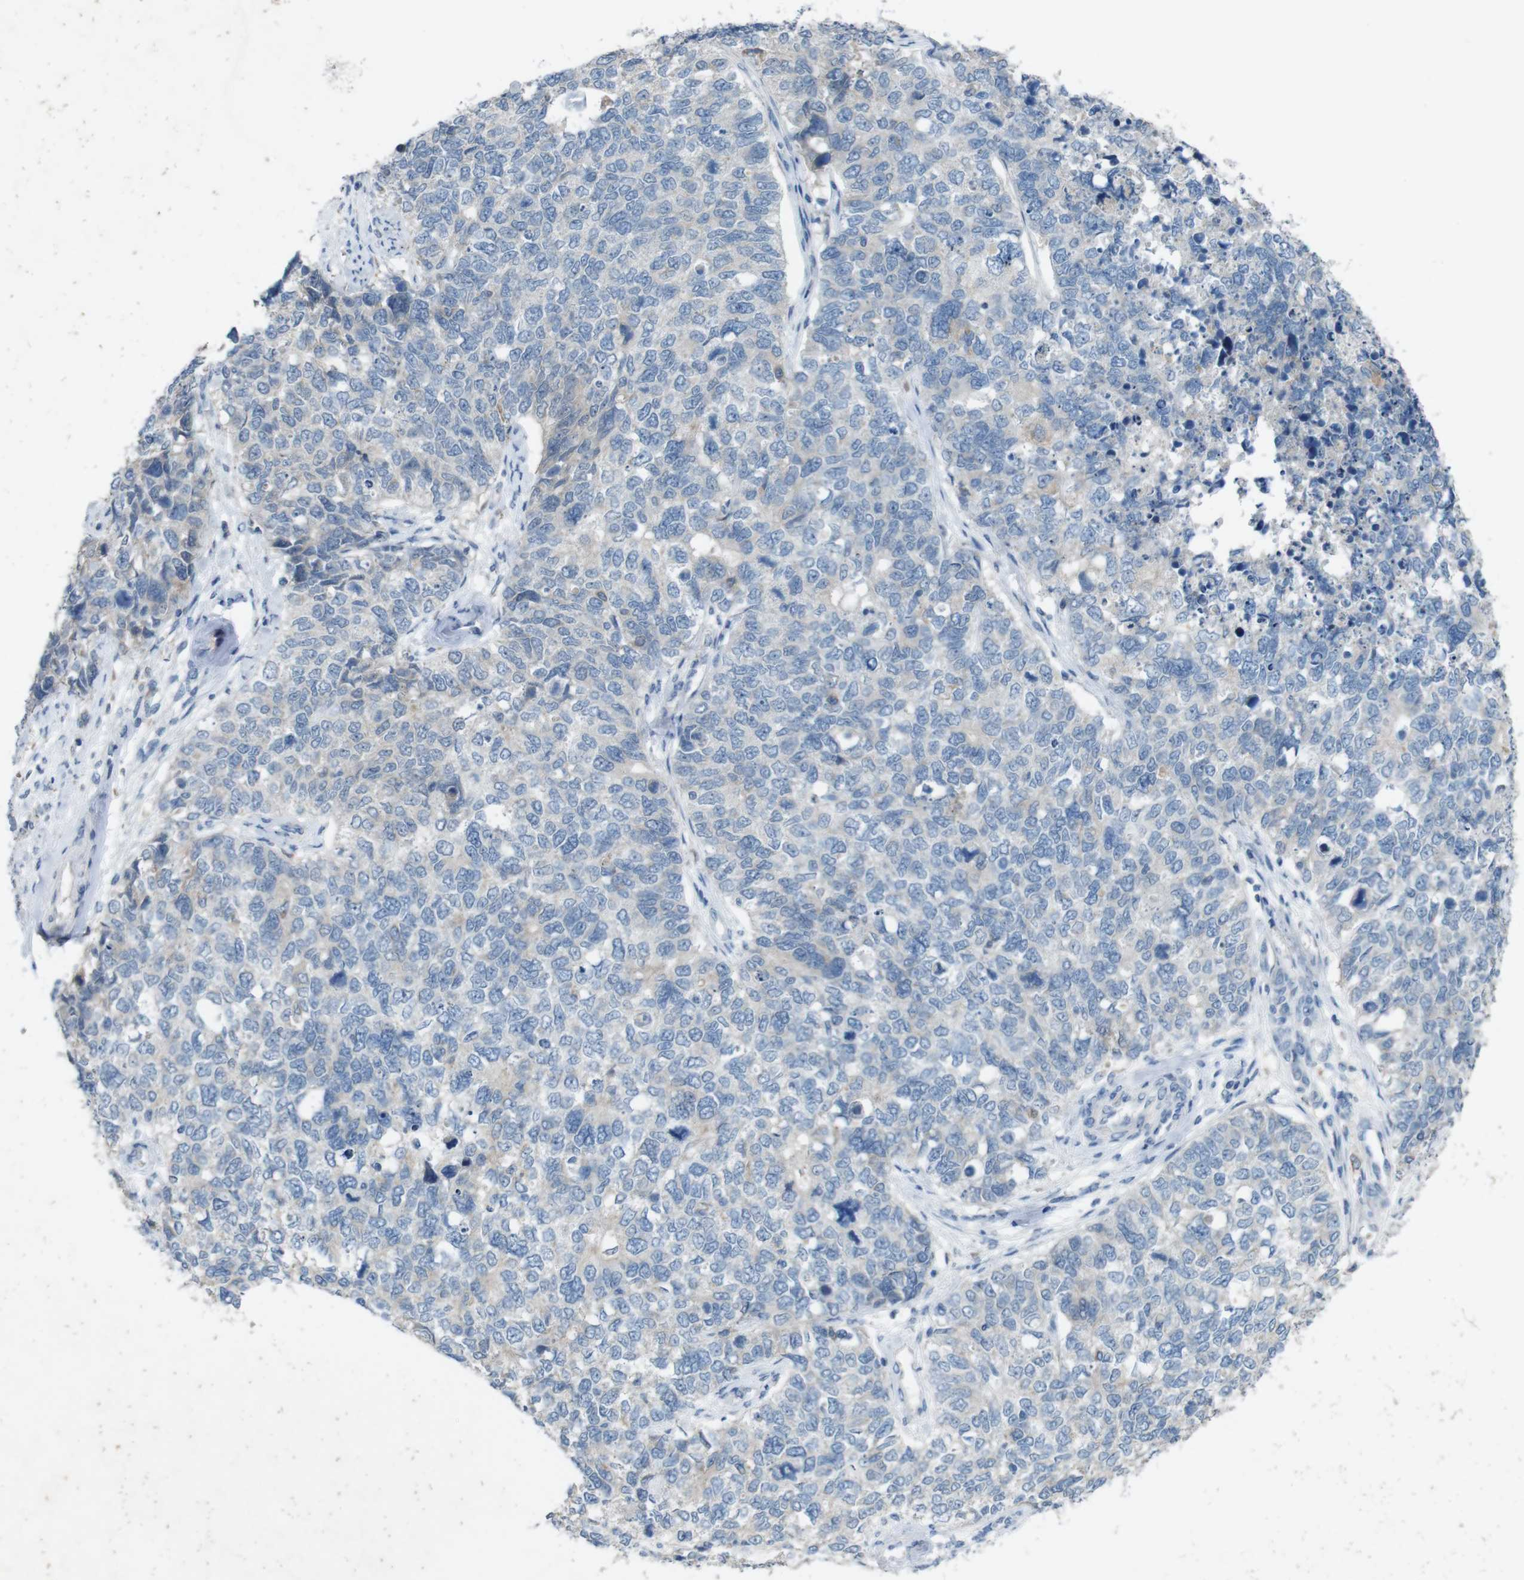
{"staining": {"intensity": "negative", "quantity": "none", "location": "none"}, "tissue": "cervical cancer", "cell_type": "Tumor cells", "image_type": "cancer", "snomed": [{"axis": "morphology", "description": "Squamous cell carcinoma, NOS"}, {"axis": "topography", "description": "Cervix"}], "caption": "IHC photomicrograph of cervical squamous cell carcinoma stained for a protein (brown), which demonstrates no positivity in tumor cells.", "gene": "MOGAT3", "patient": {"sex": "female", "age": 63}}